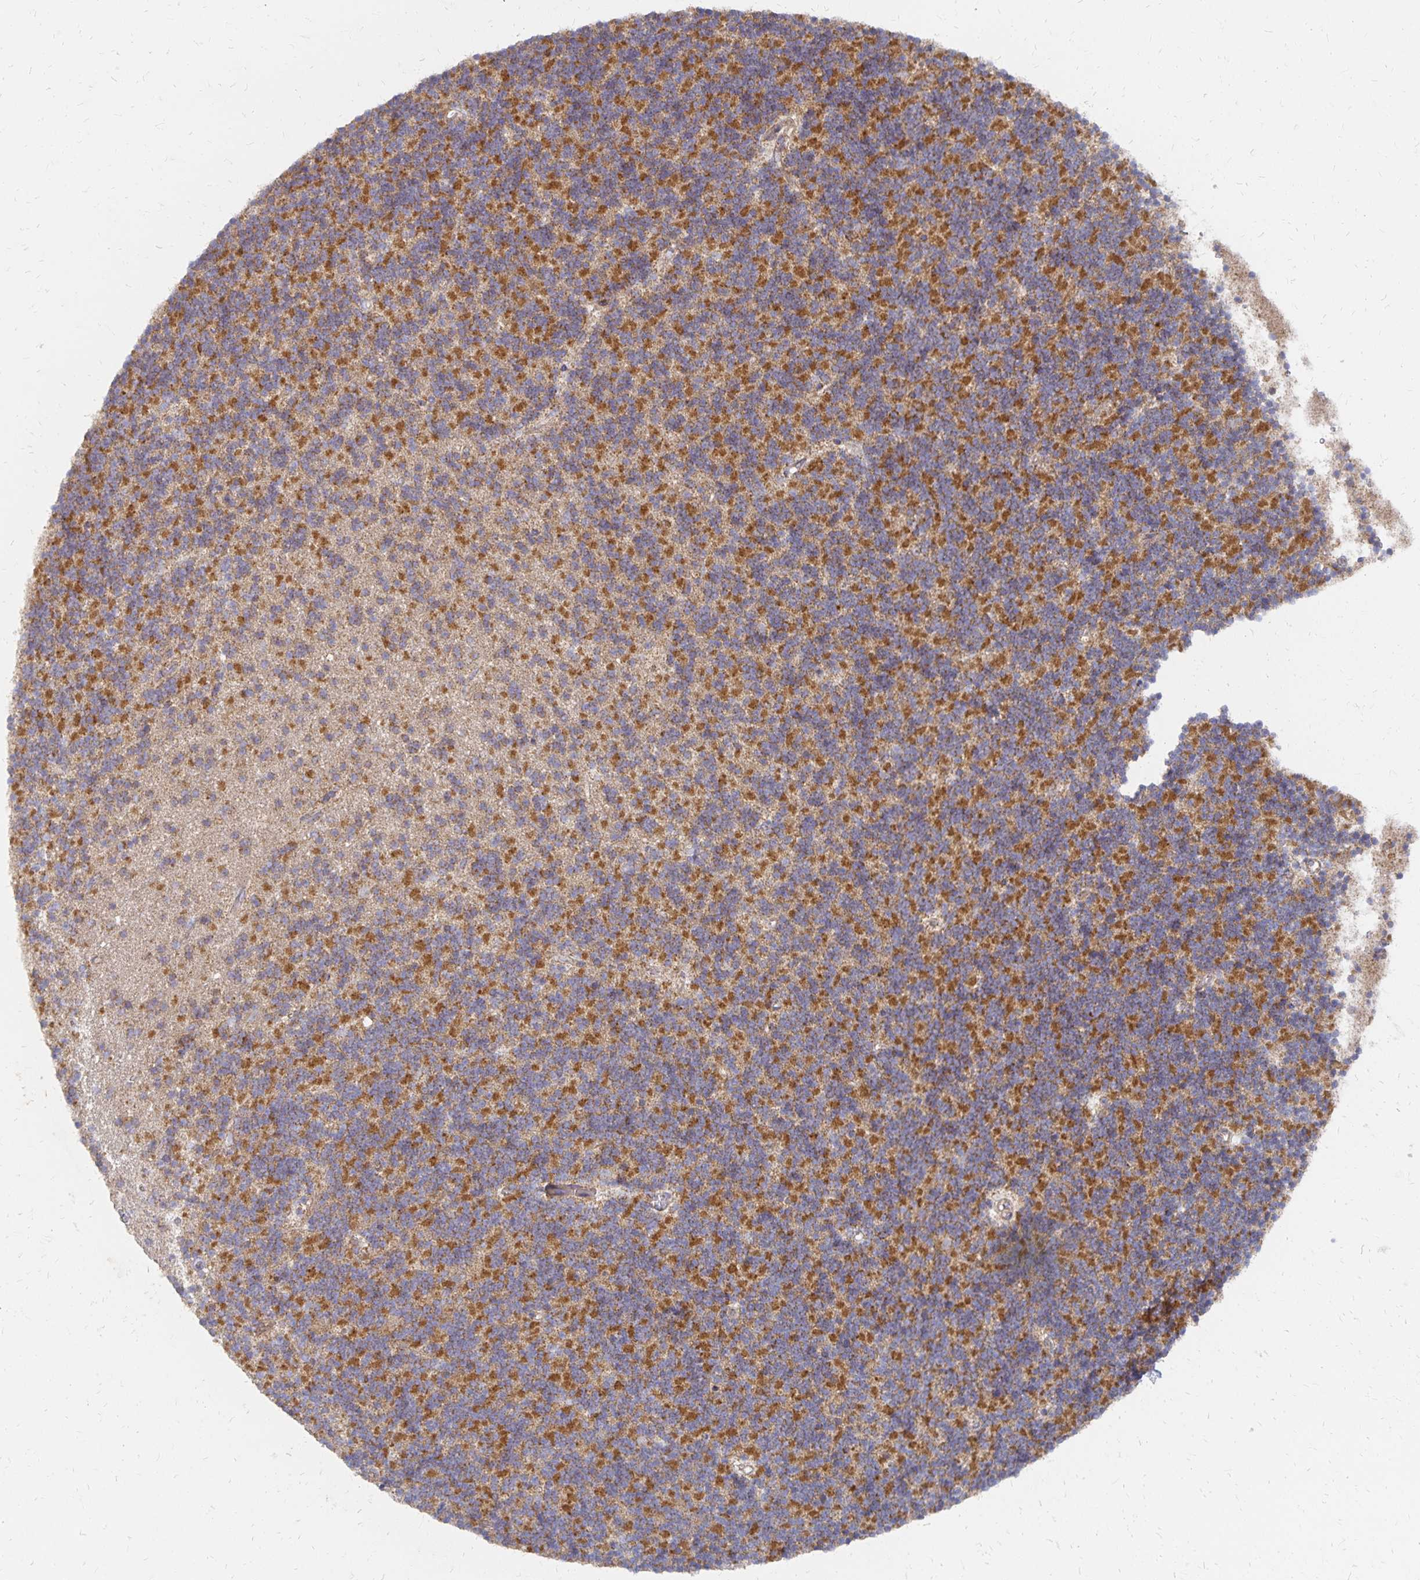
{"staining": {"intensity": "moderate", "quantity": "25%-75%", "location": "cytoplasmic/membranous"}, "tissue": "cerebellum", "cell_type": "Cells in granular layer", "image_type": "normal", "snomed": [{"axis": "morphology", "description": "Normal tissue, NOS"}, {"axis": "topography", "description": "Cerebellum"}], "caption": "A photomicrograph of human cerebellum stained for a protein exhibits moderate cytoplasmic/membranous brown staining in cells in granular layer. (DAB (3,3'-diaminobenzidine) = brown stain, brightfield microscopy at high magnification).", "gene": "STOML2", "patient": {"sex": "male", "age": 54}}